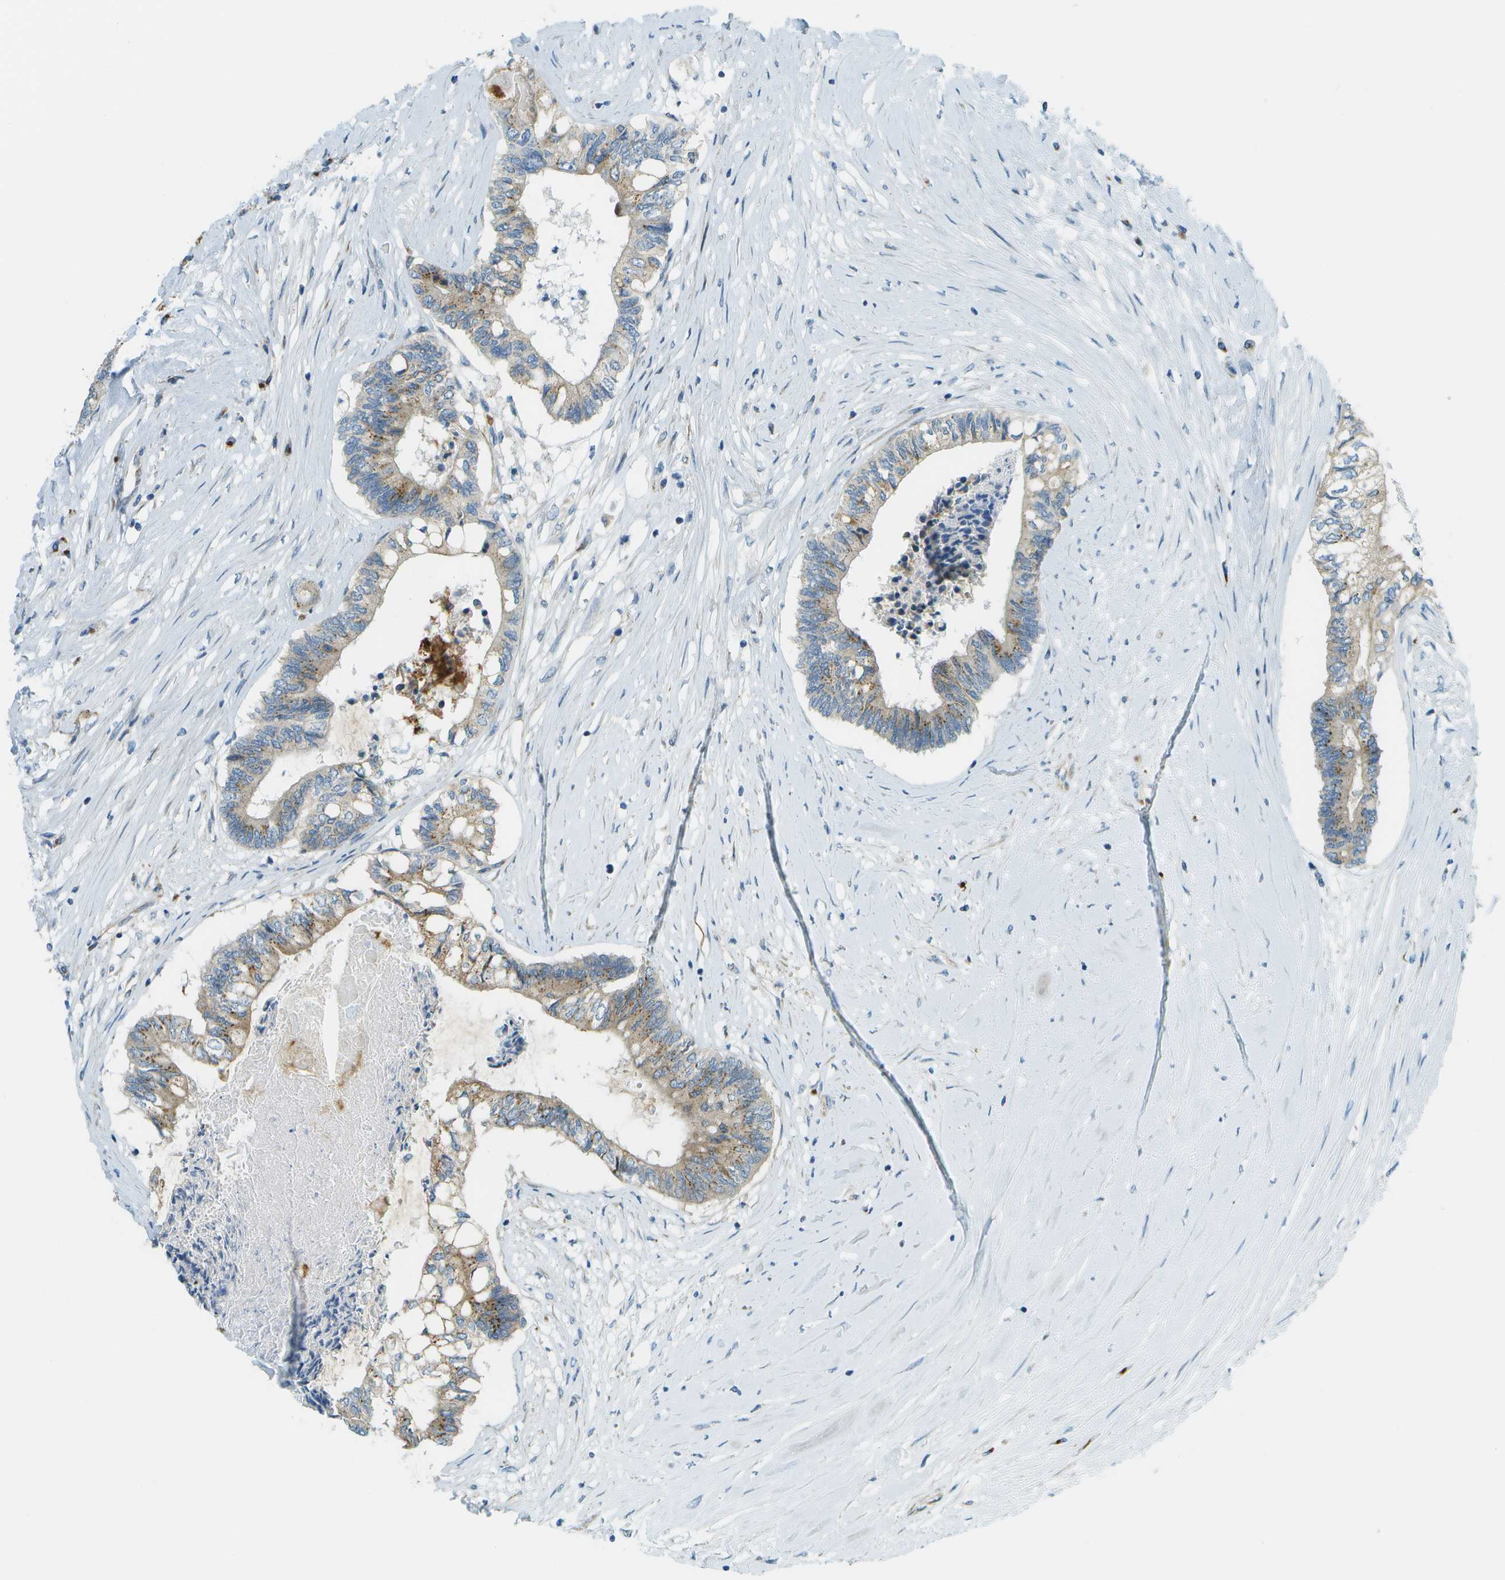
{"staining": {"intensity": "moderate", "quantity": ">75%", "location": "cytoplasmic/membranous"}, "tissue": "colorectal cancer", "cell_type": "Tumor cells", "image_type": "cancer", "snomed": [{"axis": "morphology", "description": "Adenocarcinoma, NOS"}, {"axis": "topography", "description": "Rectum"}], "caption": "Moderate cytoplasmic/membranous expression is seen in approximately >75% of tumor cells in colorectal cancer.", "gene": "ACBD3", "patient": {"sex": "male", "age": 63}}